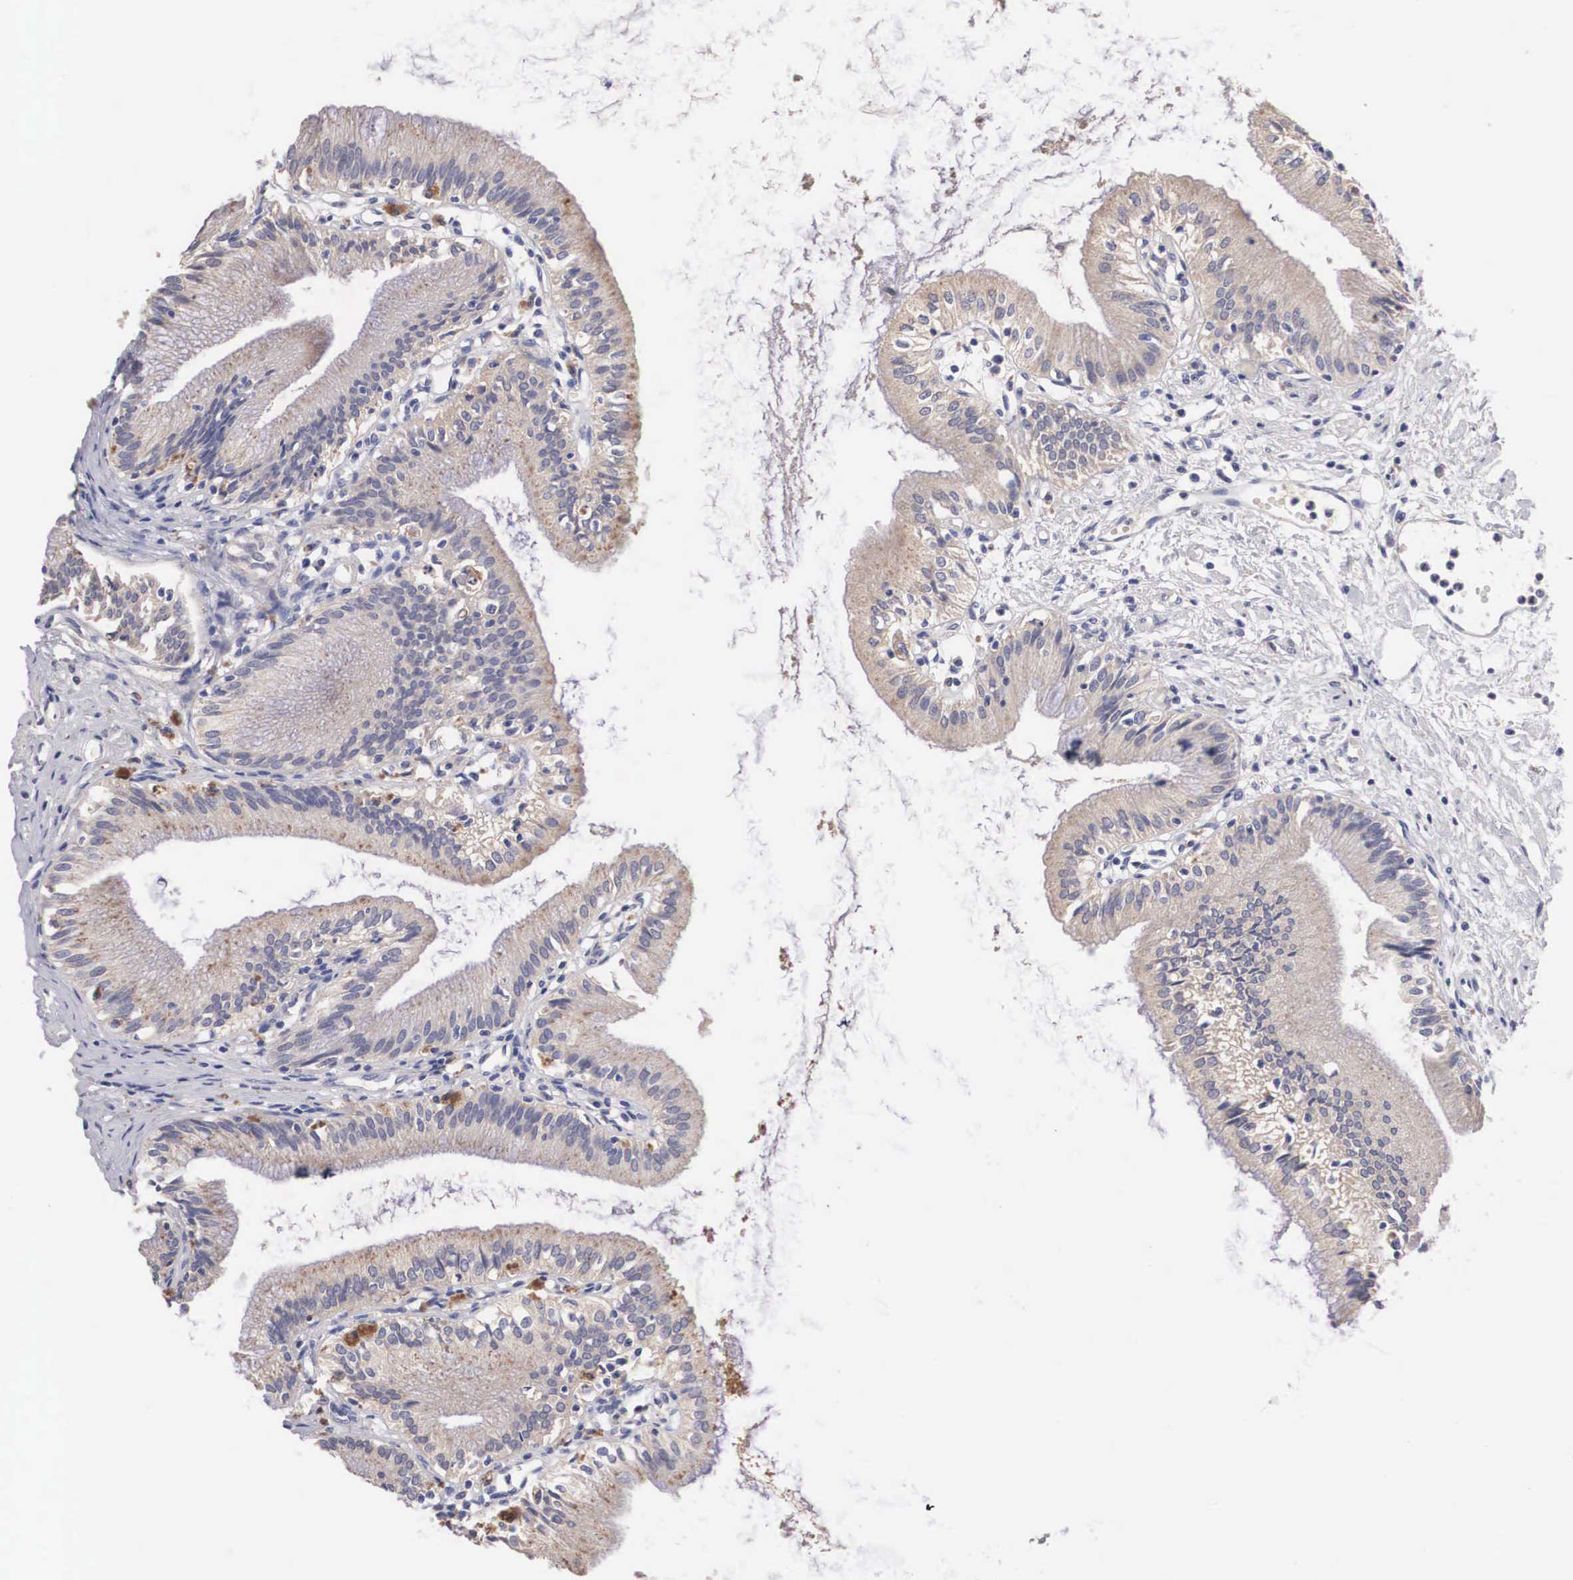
{"staining": {"intensity": "weak", "quantity": "<25%", "location": "cytoplasmic/membranous"}, "tissue": "gallbladder", "cell_type": "Glandular cells", "image_type": "normal", "snomed": [{"axis": "morphology", "description": "Normal tissue, NOS"}, {"axis": "topography", "description": "Gallbladder"}], "caption": "Micrograph shows no significant protein positivity in glandular cells of unremarkable gallbladder. (DAB IHC with hematoxylin counter stain).", "gene": "ABHD4", "patient": {"sex": "male", "age": 58}}